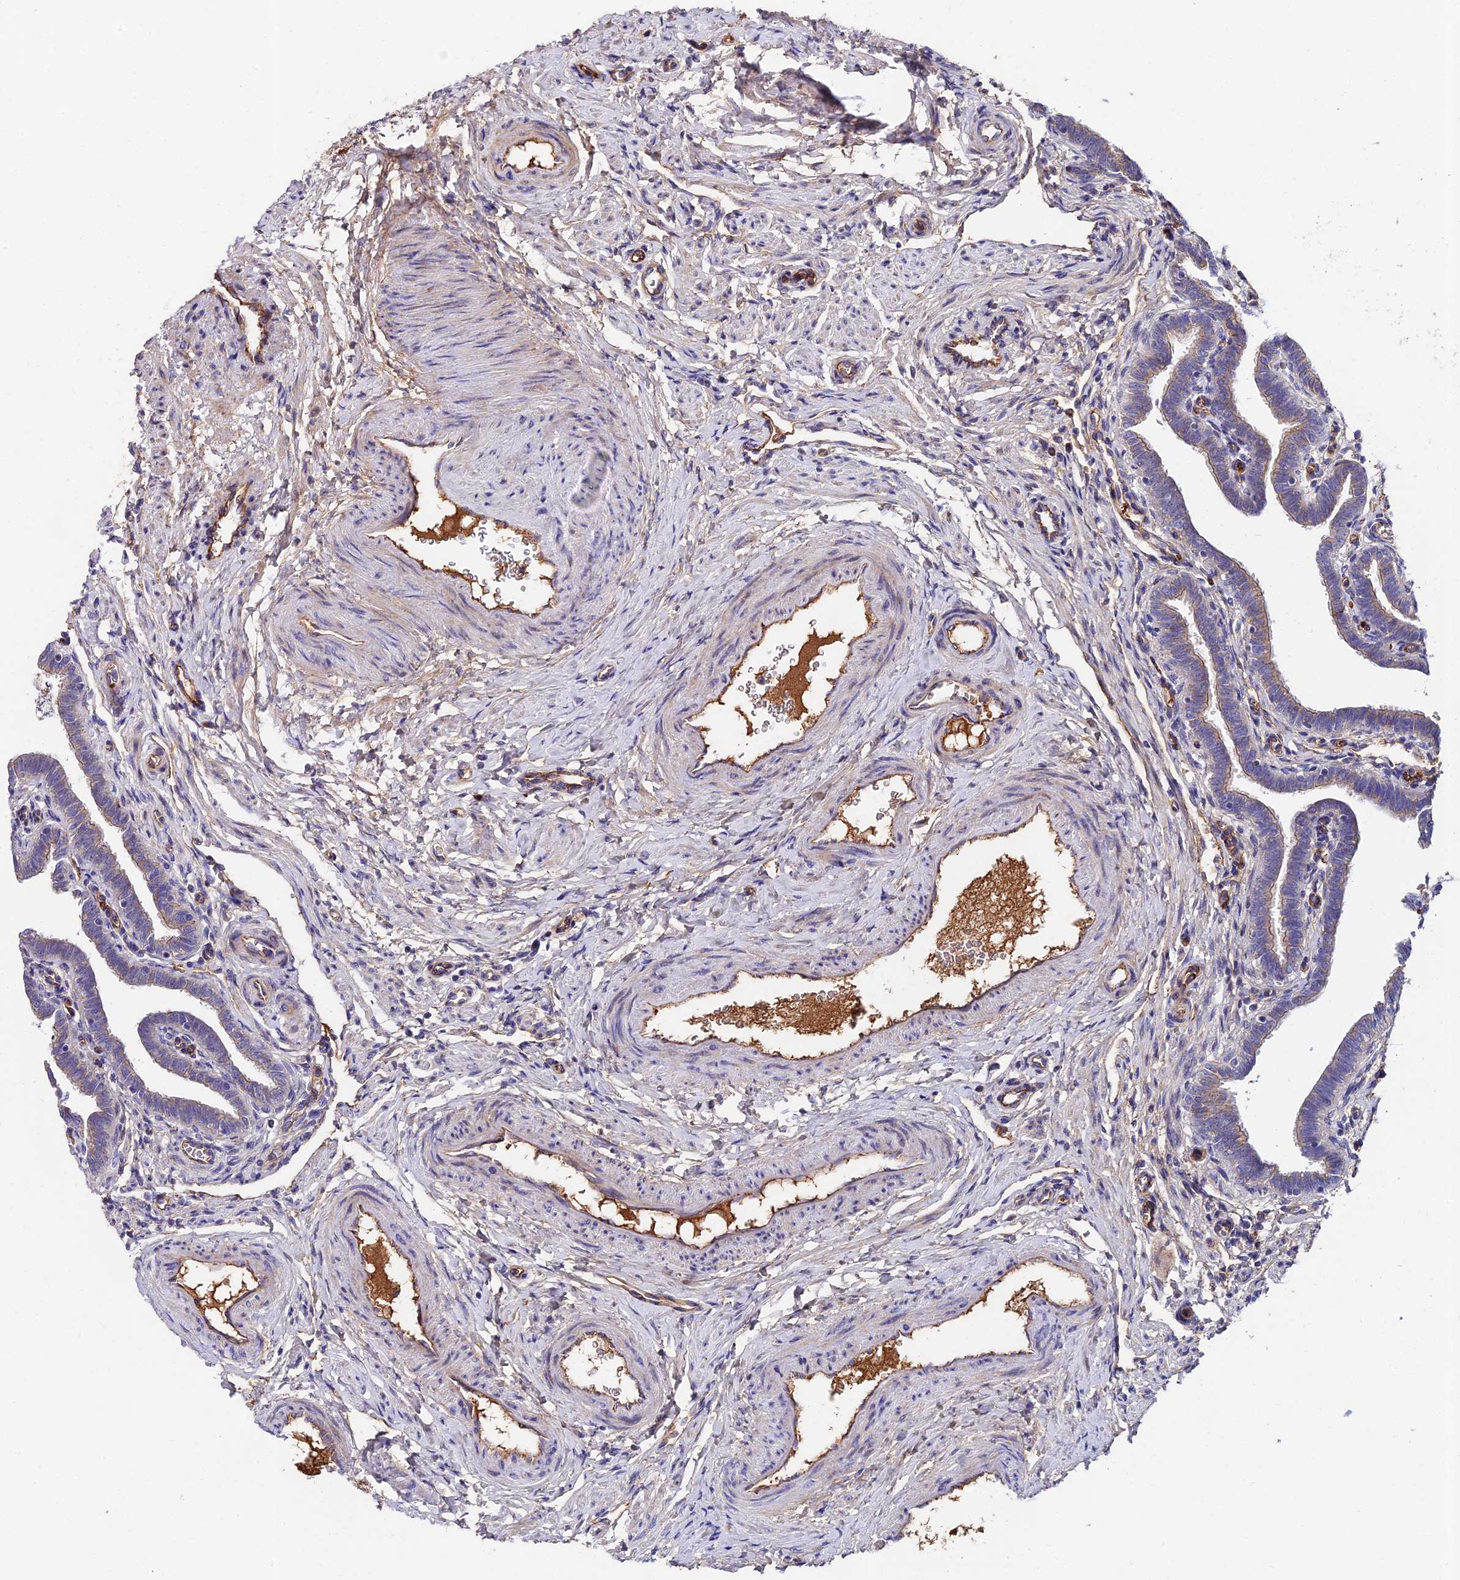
{"staining": {"intensity": "moderate", "quantity": ">75%", "location": "cytoplasmic/membranous"}, "tissue": "fallopian tube", "cell_type": "Glandular cells", "image_type": "normal", "snomed": [{"axis": "morphology", "description": "Normal tissue, NOS"}, {"axis": "topography", "description": "Fallopian tube"}], "caption": "The immunohistochemical stain highlights moderate cytoplasmic/membranous expression in glandular cells of unremarkable fallopian tube. (DAB (3,3'-diaminobenzidine) IHC, brown staining for protein, blue staining for nuclei).", "gene": "ADGRF3", "patient": {"sex": "female", "age": 36}}